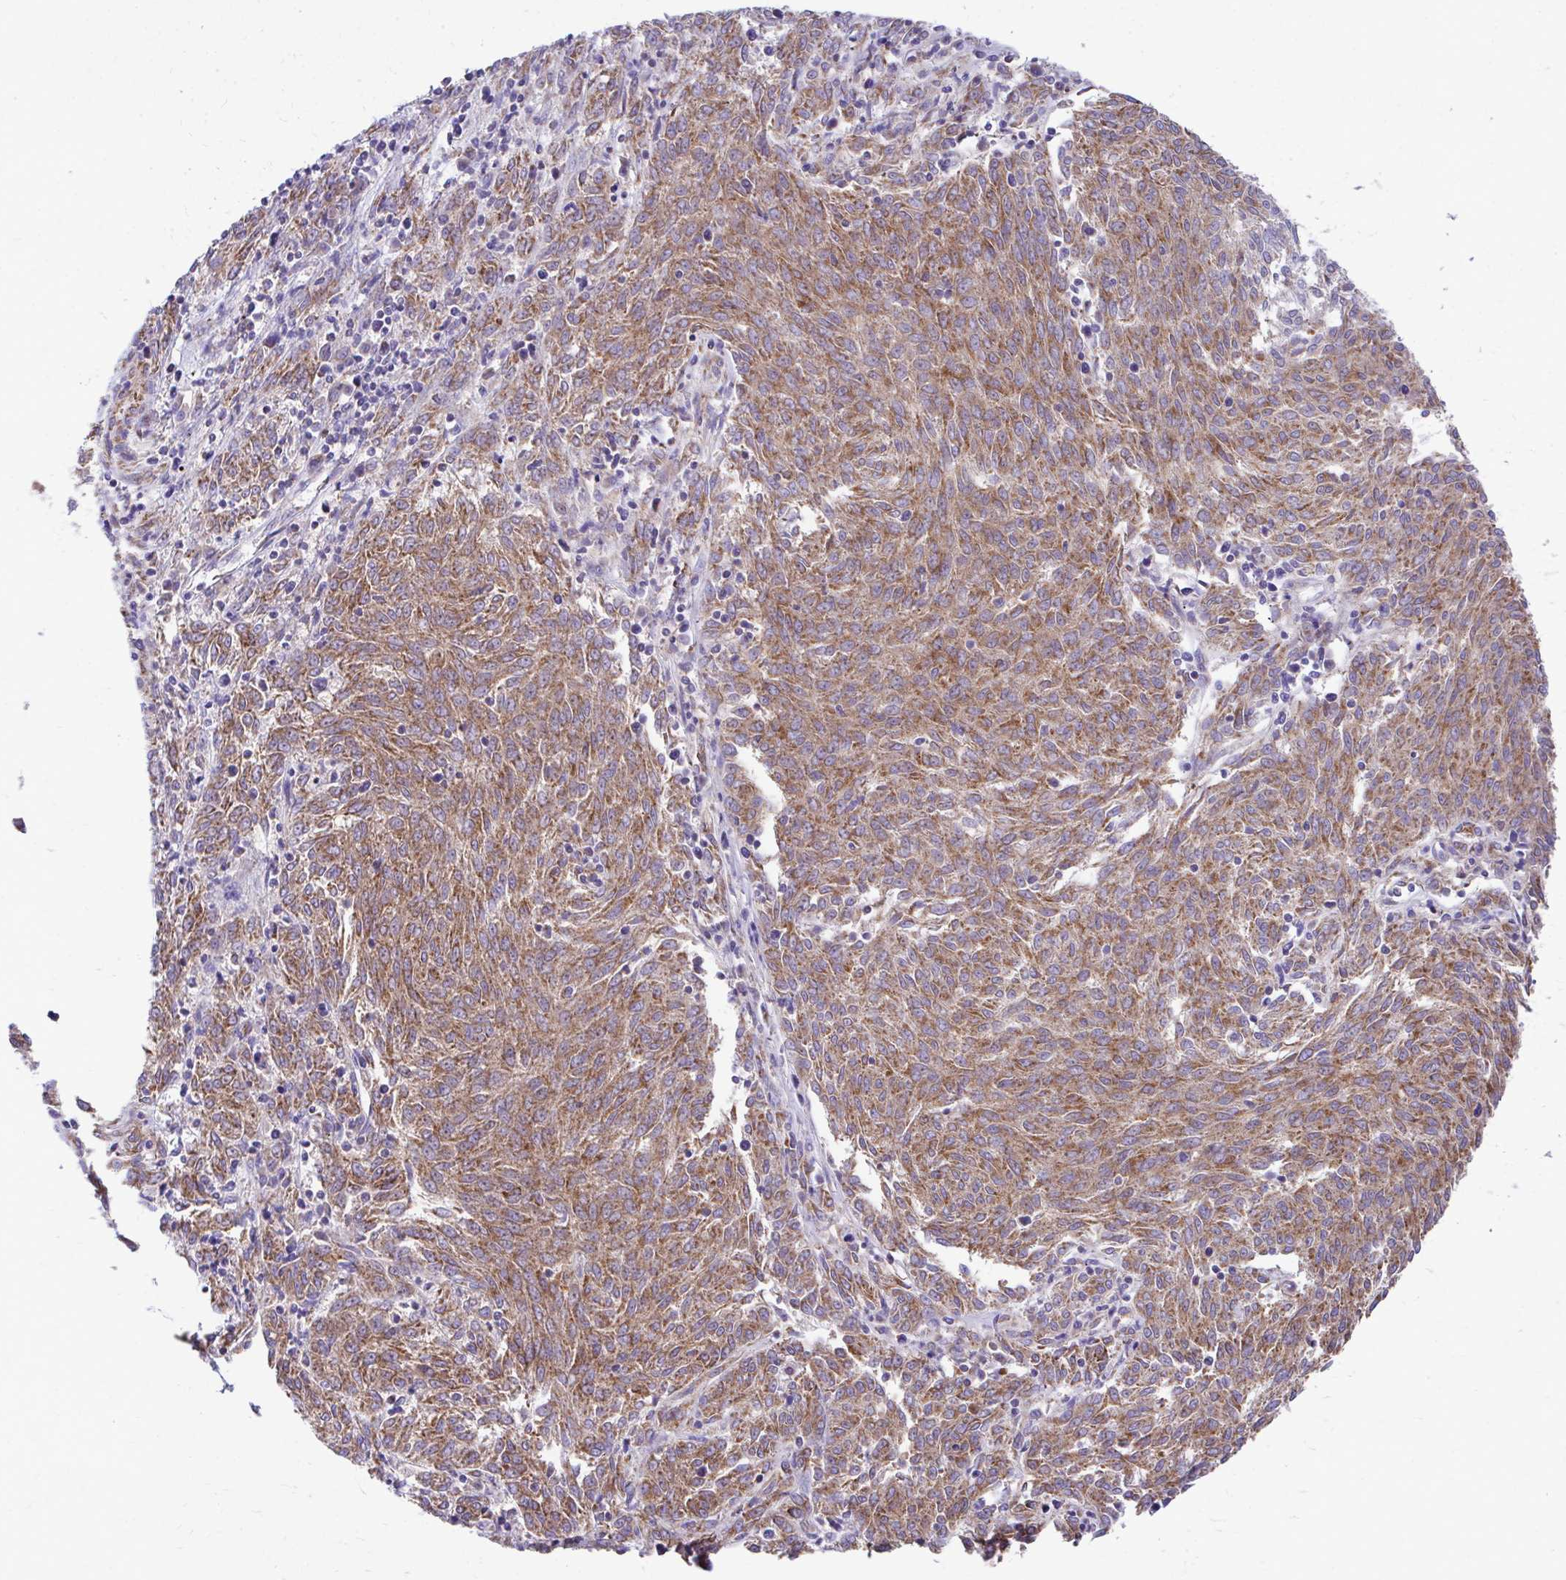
{"staining": {"intensity": "moderate", "quantity": ">75%", "location": "cytoplasmic/membranous"}, "tissue": "melanoma", "cell_type": "Tumor cells", "image_type": "cancer", "snomed": [{"axis": "morphology", "description": "Malignant melanoma, NOS"}, {"axis": "topography", "description": "Skin"}], "caption": "A brown stain labels moderate cytoplasmic/membranous expression of a protein in human melanoma tumor cells.", "gene": "MRPL19", "patient": {"sex": "female", "age": 72}}